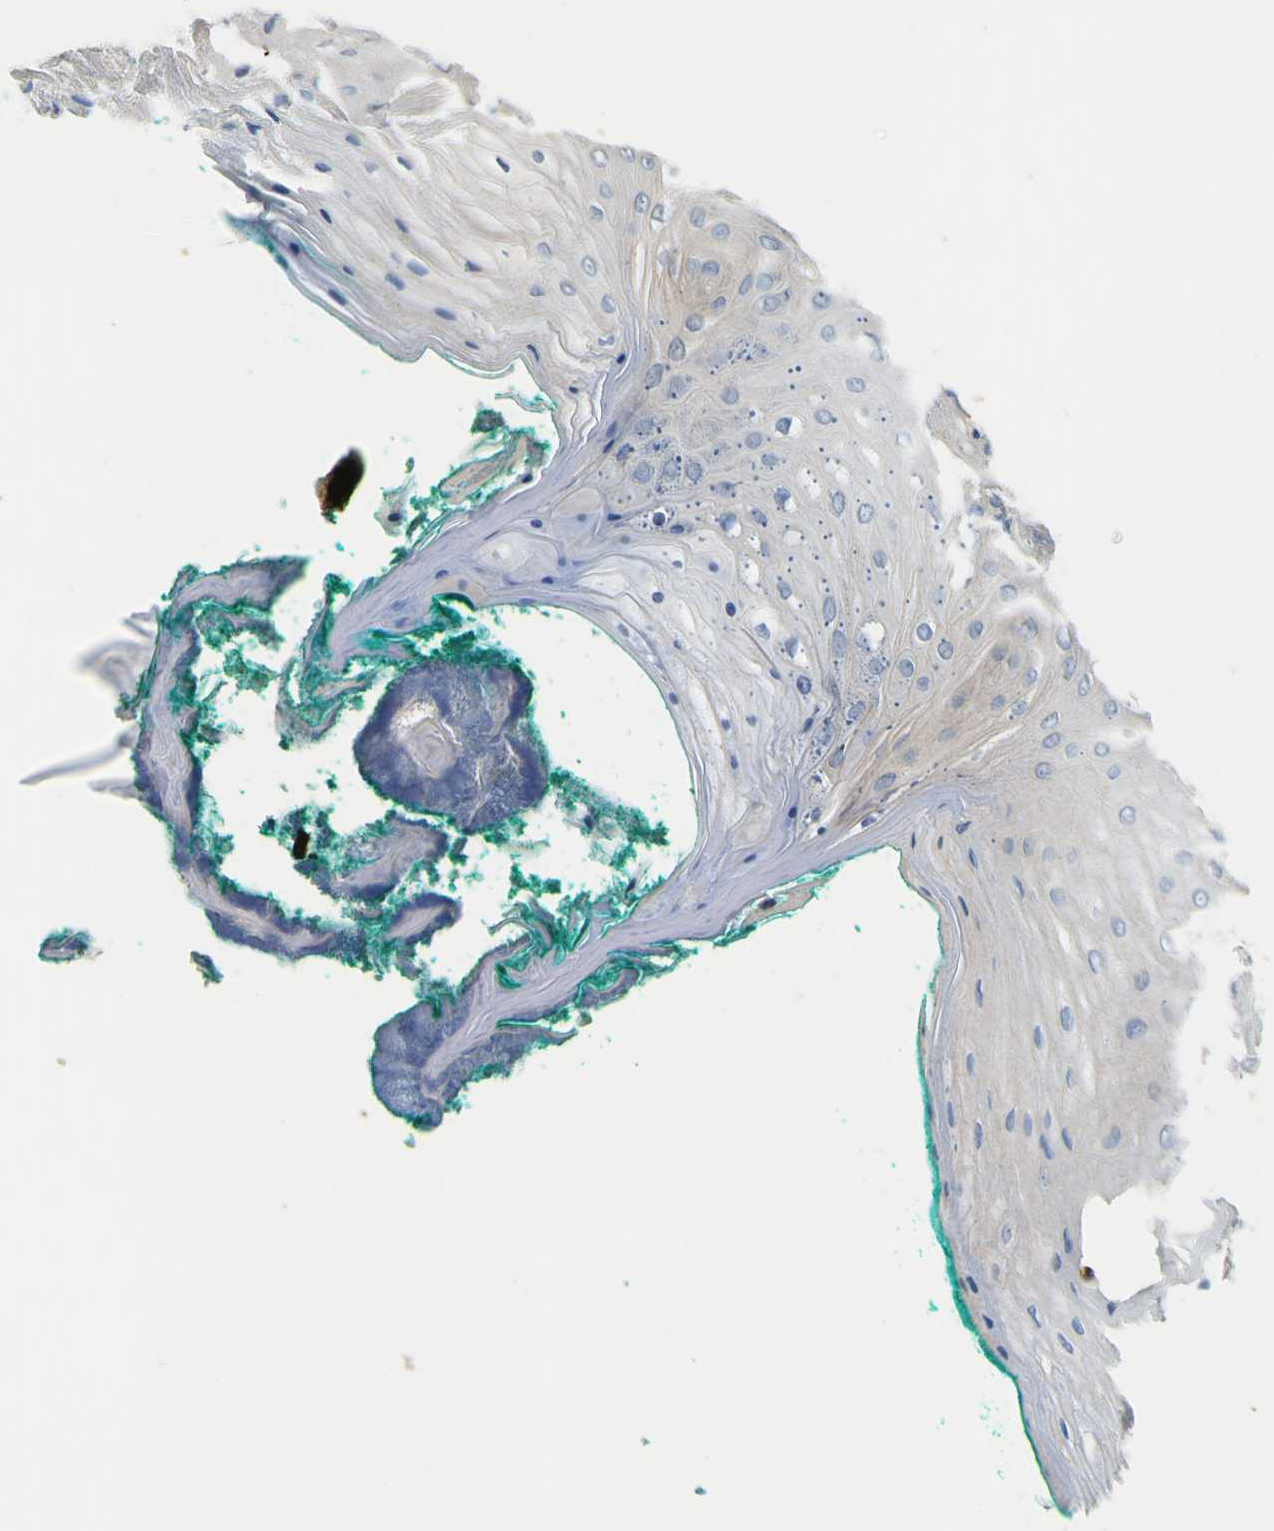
{"staining": {"intensity": "weak", "quantity": ">75%", "location": "cytoplasmic/membranous"}, "tissue": "oral mucosa", "cell_type": "Squamous epithelial cells", "image_type": "normal", "snomed": [{"axis": "morphology", "description": "Normal tissue, NOS"}, {"axis": "topography", "description": "Skeletal muscle"}, {"axis": "topography", "description": "Oral tissue"}], "caption": "Brown immunohistochemical staining in benign human oral mucosa shows weak cytoplasmic/membranous positivity in about >75% of squamous epithelial cells.", "gene": "TNIK", "patient": {"sex": "male", "age": 58}}